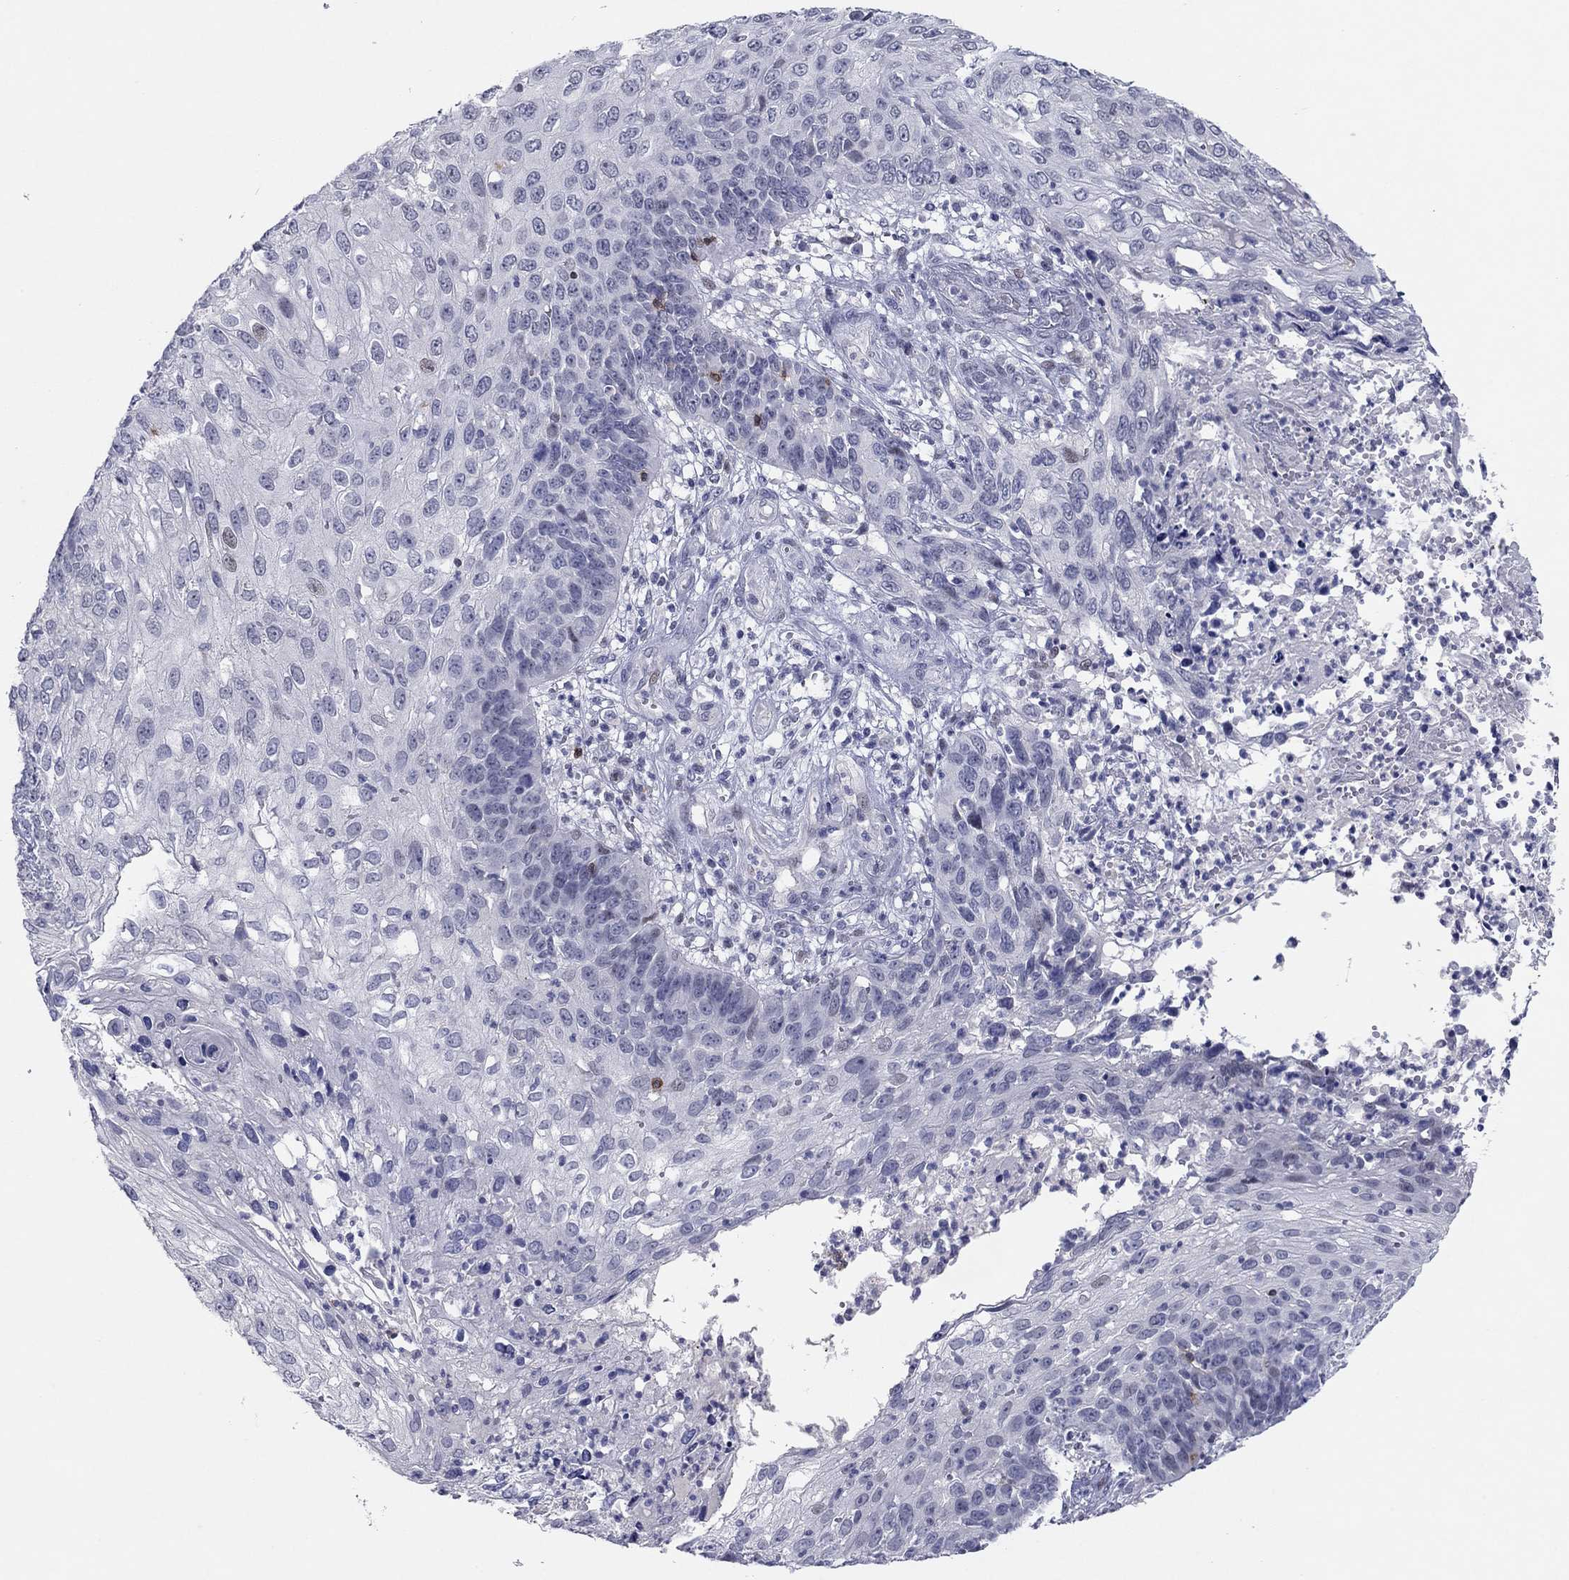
{"staining": {"intensity": "negative", "quantity": "none", "location": "none"}, "tissue": "skin cancer", "cell_type": "Tumor cells", "image_type": "cancer", "snomed": [{"axis": "morphology", "description": "Squamous cell carcinoma, NOS"}, {"axis": "topography", "description": "Skin"}], "caption": "An immunohistochemistry image of skin squamous cell carcinoma is shown. There is no staining in tumor cells of skin squamous cell carcinoma. Nuclei are stained in blue.", "gene": "ITGAE", "patient": {"sex": "male", "age": 92}}